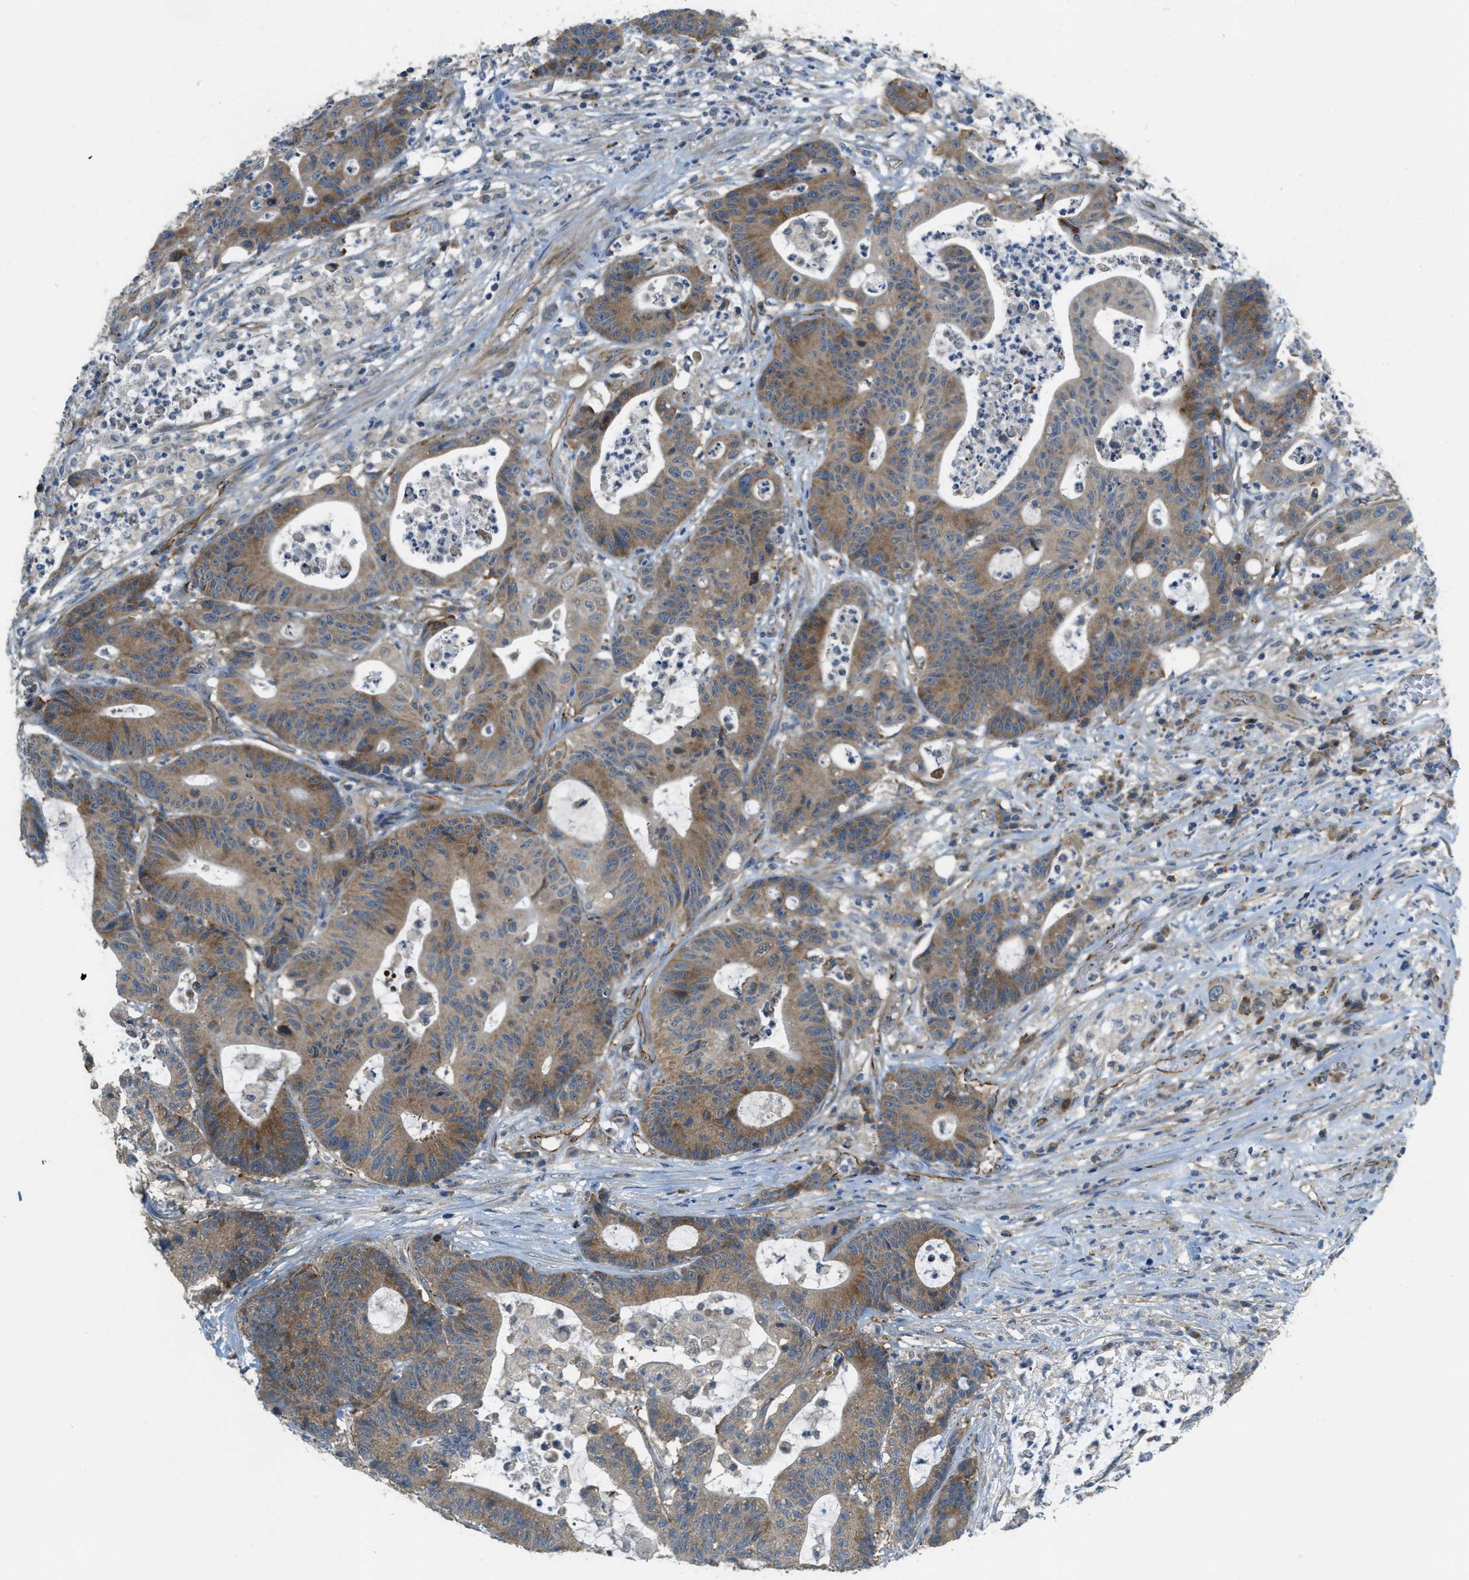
{"staining": {"intensity": "moderate", "quantity": ">75%", "location": "cytoplasmic/membranous"}, "tissue": "colorectal cancer", "cell_type": "Tumor cells", "image_type": "cancer", "snomed": [{"axis": "morphology", "description": "Adenocarcinoma, NOS"}, {"axis": "topography", "description": "Colon"}], "caption": "The micrograph reveals staining of colorectal adenocarcinoma, revealing moderate cytoplasmic/membranous protein positivity (brown color) within tumor cells. The protein is shown in brown color, while the nuclei are stained blue.", "gene": "JCAD", "patient": {"sex": "female", "age": 84}}